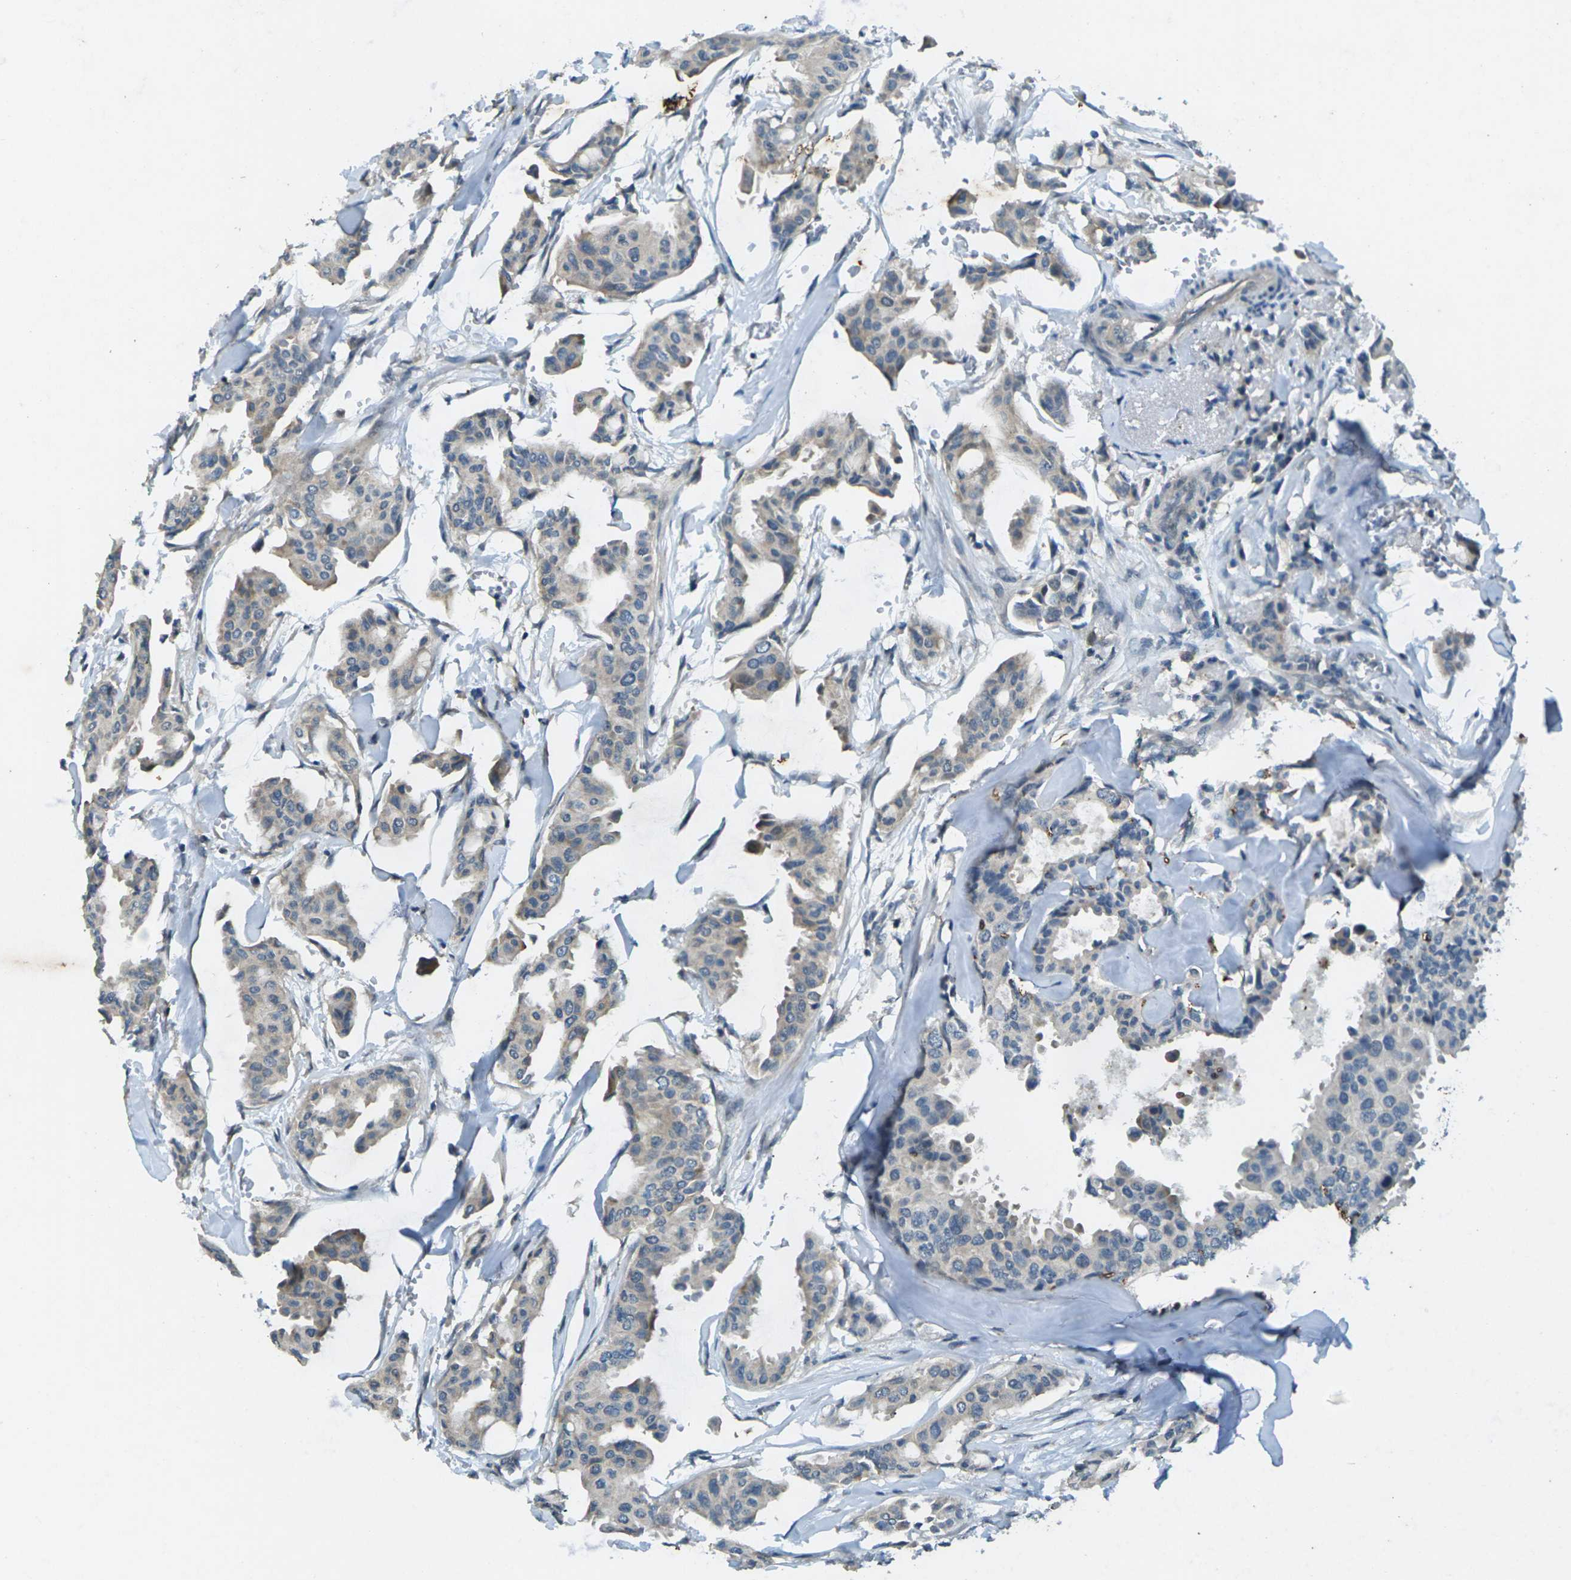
{"staining": {"intensity": "weak", "quantity": "25%-75%", "location": "cytoplasmic/membranous"}, "tissue": "head and neck cancer", "cell_type": "Tumor cells", "image_type": "cancer", "snomed": [{"axis": "morphology", "description": "Adenocarcinoma, NOS"}, {"axis": "topography", "description": "Salivary gland"}, {"axis": "topography", "description": "Head-Neck"}], "caption": "IHC (DAB) staining of head and neck cancer (adenocarcinoma) displays weak cytoplasmic/membranous protein expression in approximately 25%-75% of tumor cells.", "gene": "SIGLEC14", "patient": {"sex": "female", "age": 59}}